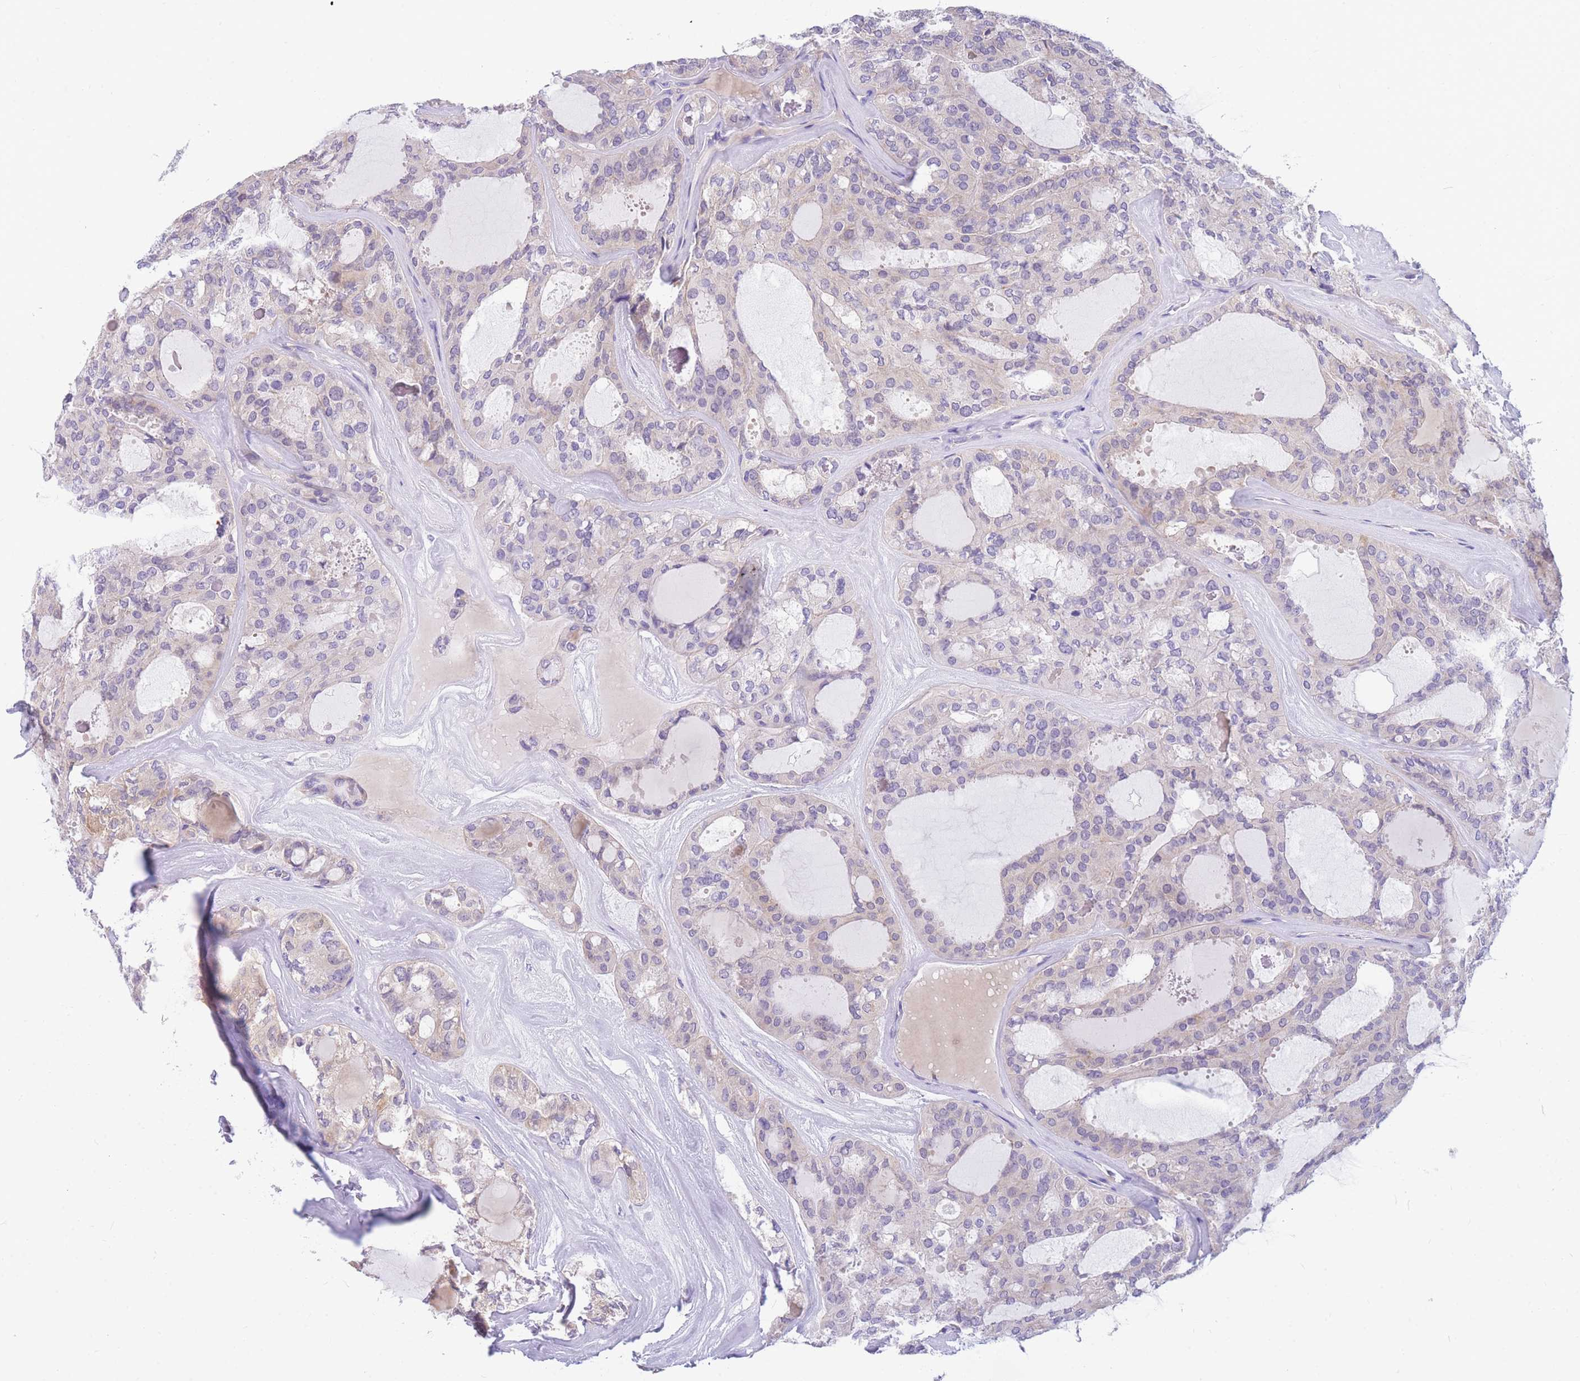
{"staining": {"intensity": "weak", "quantity": "25%-75%", "location": "cytoplasmic/membranous"}, "tissue": "thyroid cancer", "cell_type": "Tumor cells", "image_type": "cancer", "snomed": [{"axis": "morphology", "description": "Follicular adenoma carcinoma, NOS"}, {"axis": "topography", "description": "Thyroid gland"}], "caption": "Brown immunohistochemical staining in thyroid follicular adenoma carcinoma demonstrates weak cytoplasmic/membranous expression in approximately 25%-75% of tumor cells. Using DAB (3,3'-diaminobenzidine) (brown) and hematoxylin (blue) stains, captured at high magnification using brightfield microscopy.", "gene": "DHRS11", "patient": {"sex": "male", "age": 75}}